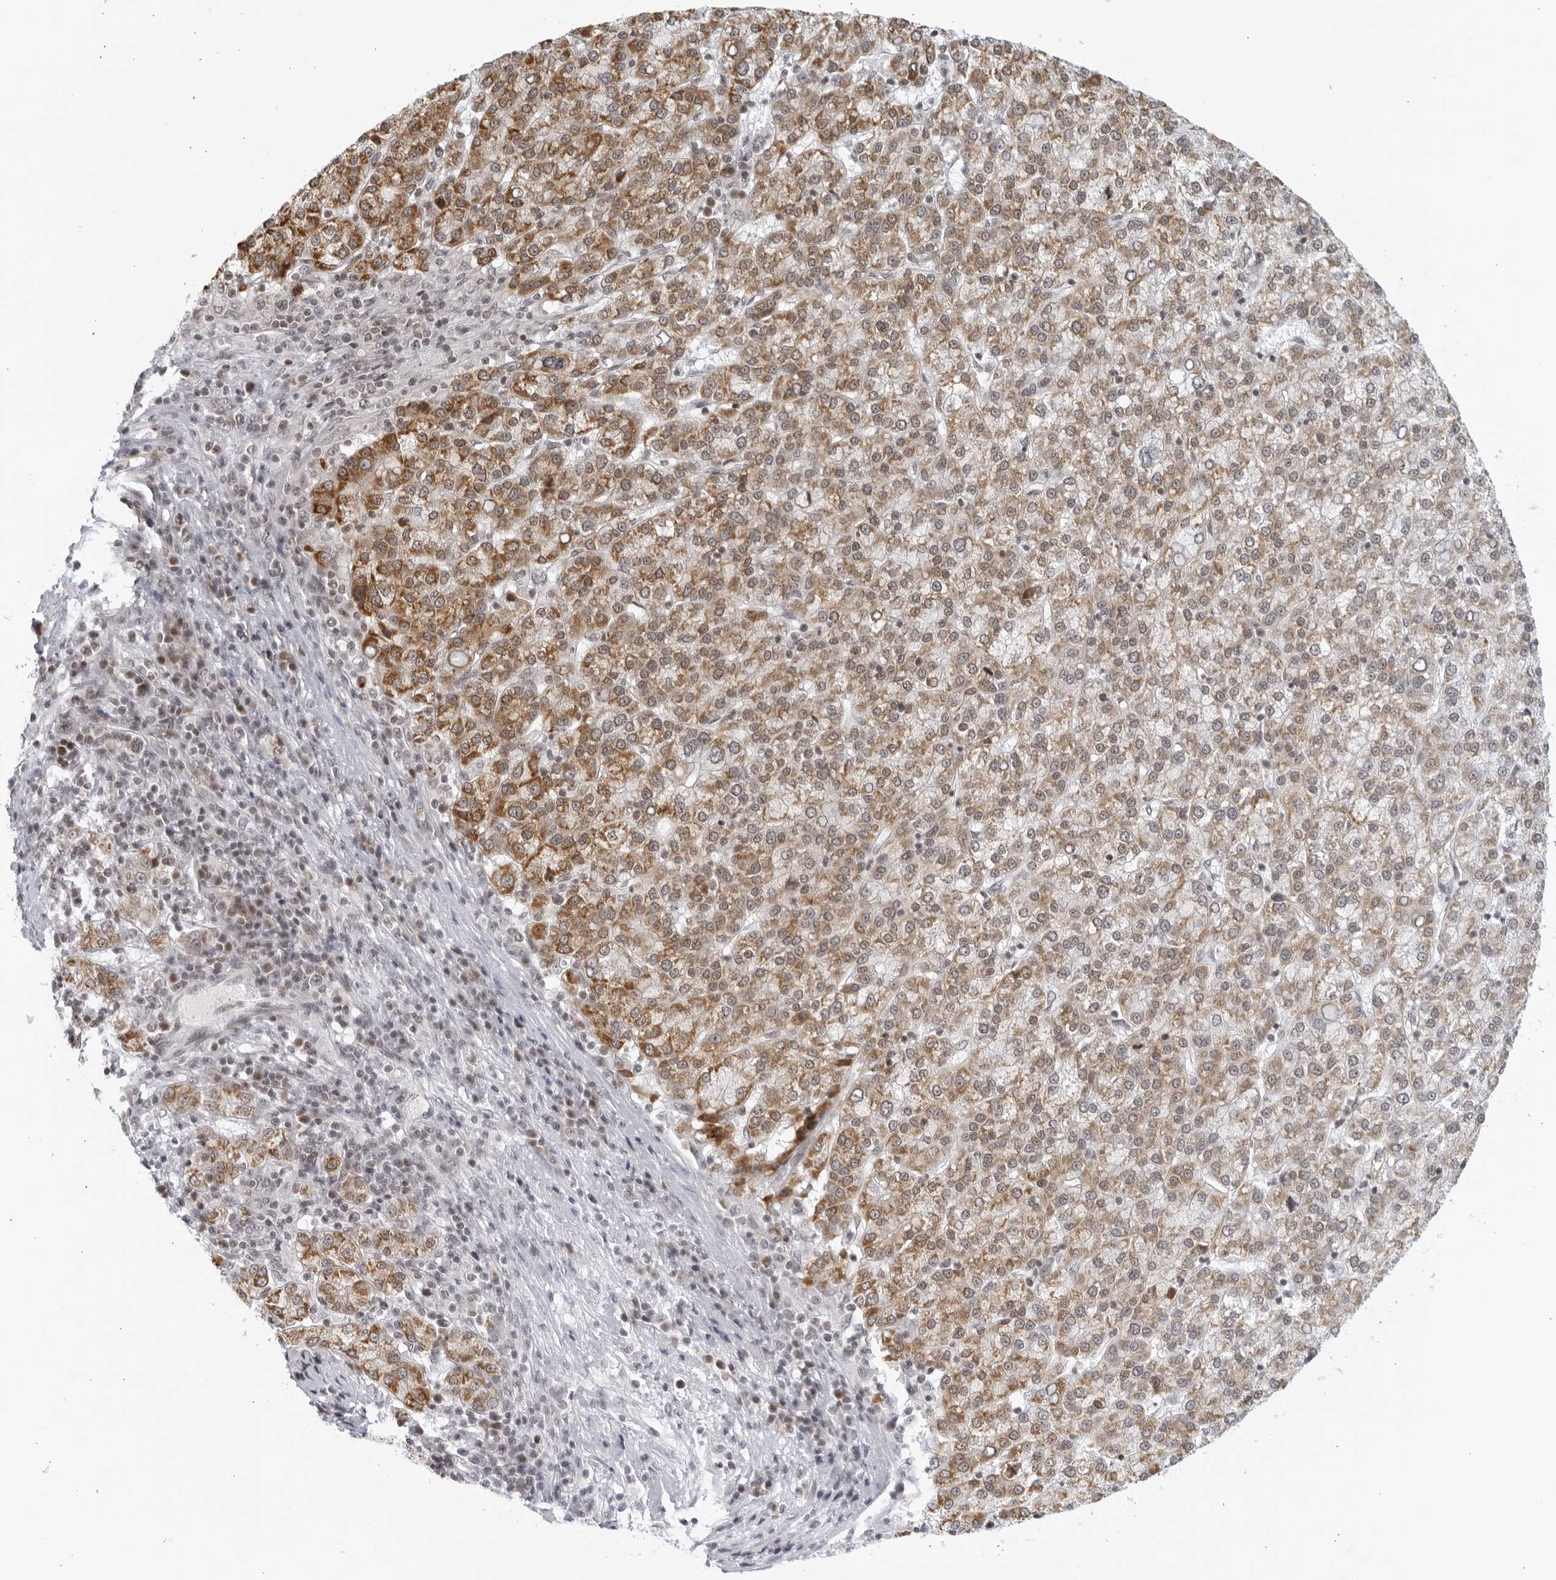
{"staining": {"intensity": "moderate", "quantity": ">75%", "location": "cytoplasmic/membranous"}, "tissue": "liver cancer", "cell_type": "Tumor cells", "image_type": "cancer", "snomed": [{"axis": "morphology", "description": "Carcinoma, Hepatocellular, NOS"}, {"axis": "topography", "description": "Liver"}], "caption": "An immunohistochemistry photomicrograph of tumor tissue is shown. Protein staining in brown labels moderate cytoplasmic/membranous positivity in liver cancer within tumor cells. (DAB IHC, brown staining for protein, blue staining for nuclei).", "gene": "RAB11FIP3", "patient": {"sex": "female", "age": 58}}